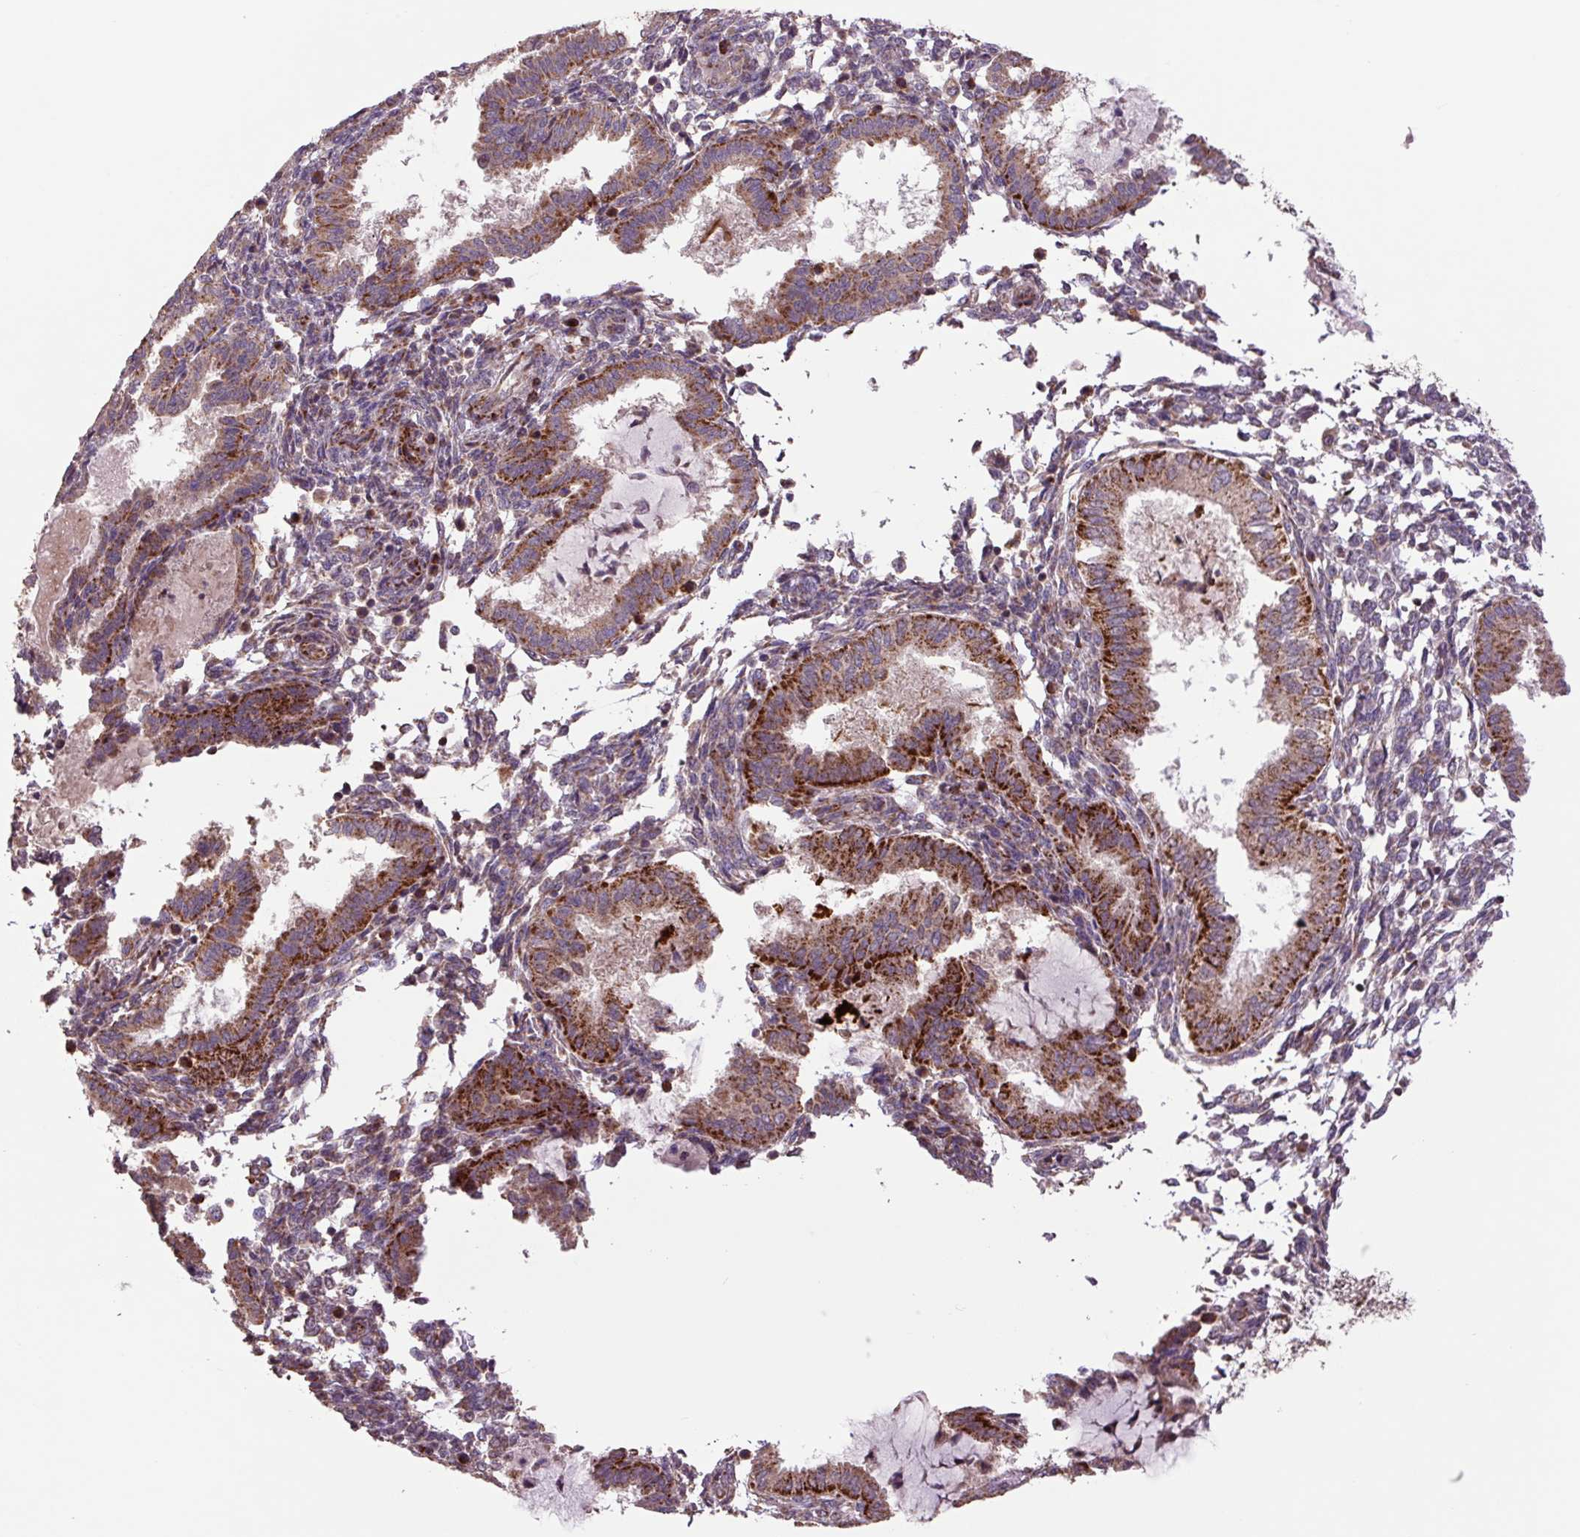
{"staining": {"intensity": "moderate", "quantity": ">75%", "location": "cytoplasmic/membranous"}, "tissue": "endometrial cancer", "cell_type": "Tumor cells", "image_type": "cancer", "snomed": [{"axis": "morphology", "description": "Adenocarcinoma, NOS"}, {"axis": "topography", "description": "Uterus"}], "caption": "There is medium levels of moderate cytoplasmic/membranous staining in tumor cells of endometrial cancer (adenocarcinoma), as demonstrated by immunohistochemical staining (brown color).", "gene": "TMEM160", "patient": {"sex": "female", "age": 44}}